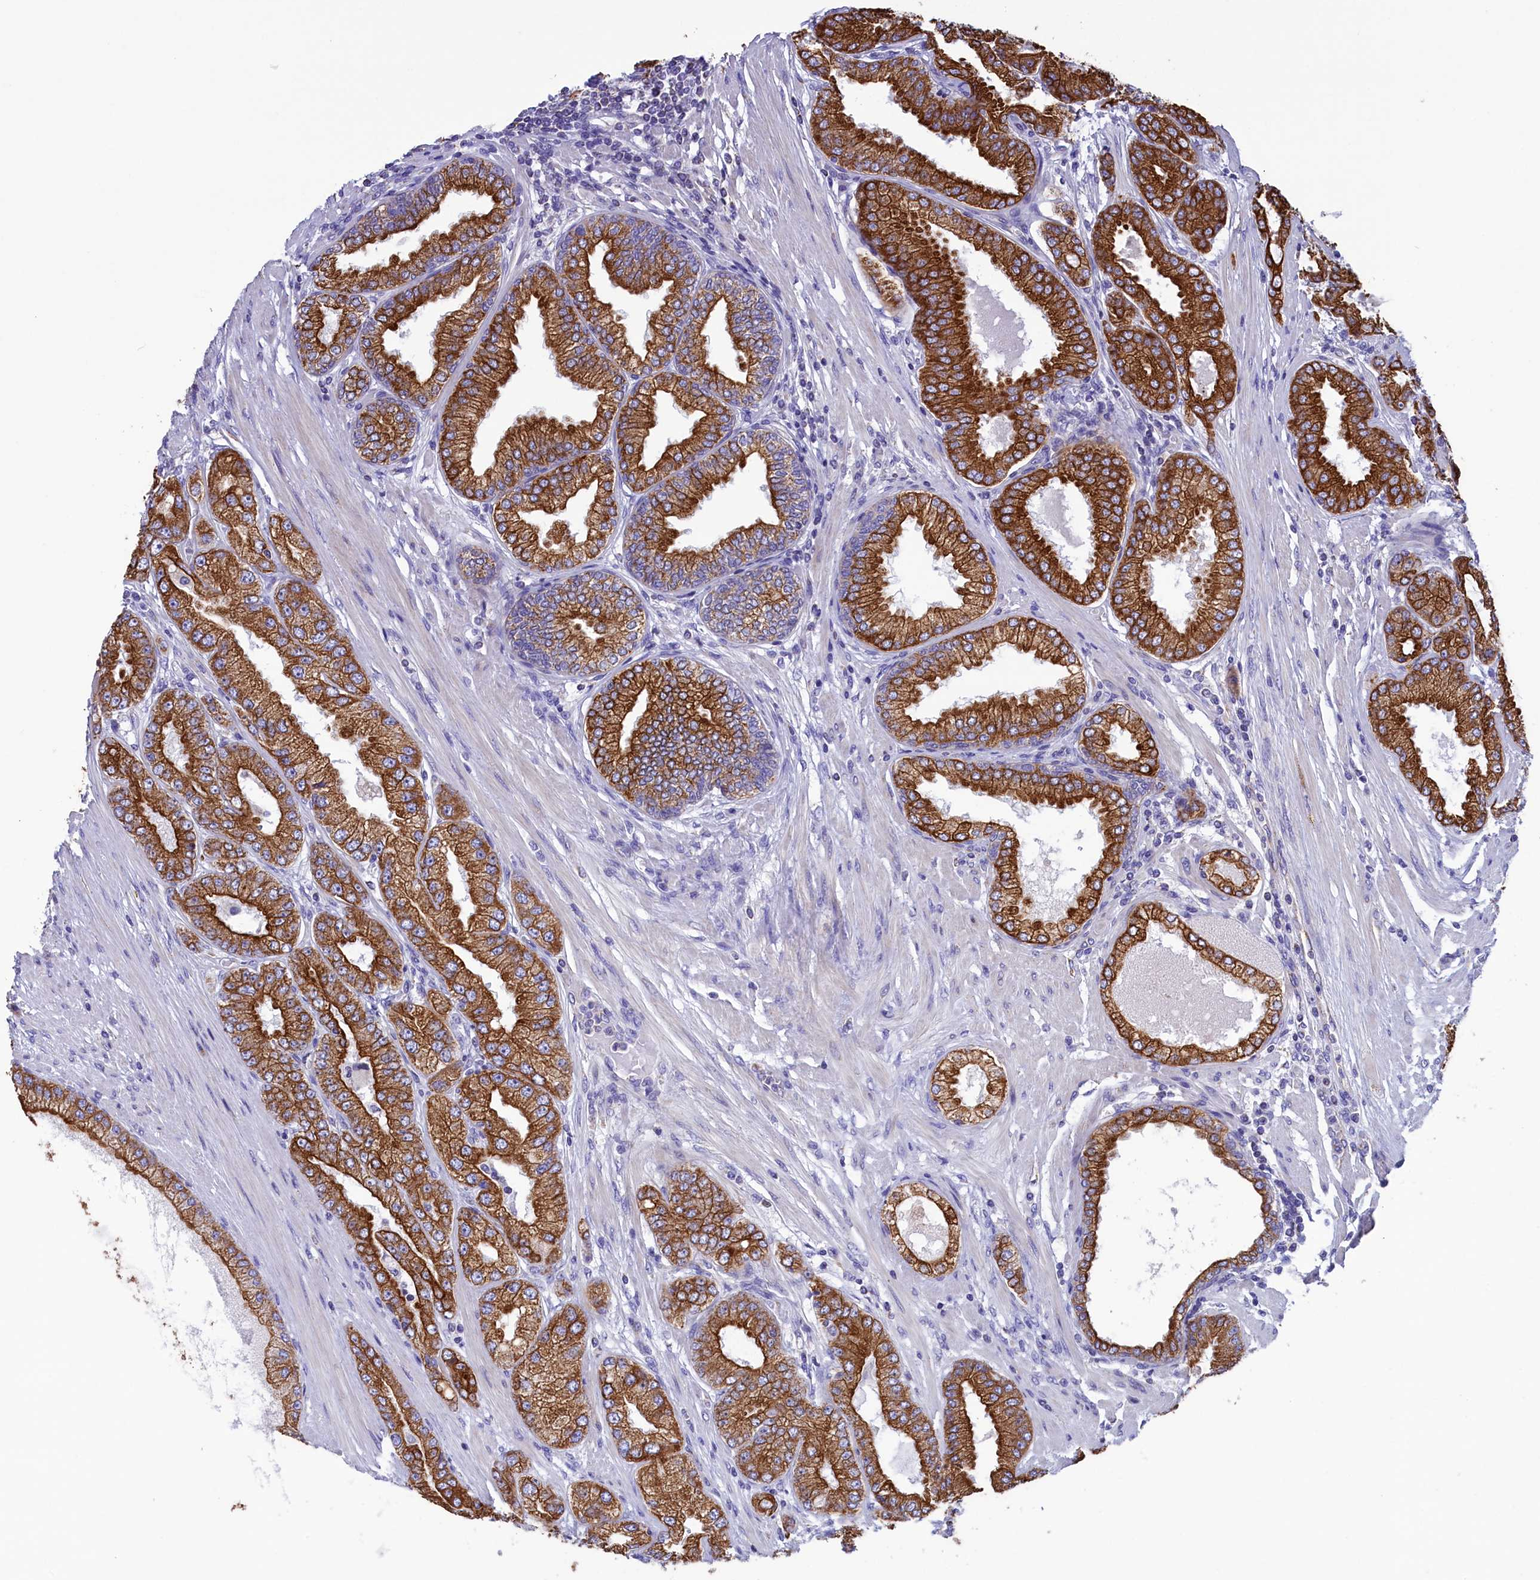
{"staining": {"intensity": "strong", "quantity": ">75%", "location": "cytoplasmic/membranous"}, "tissue": "prostate cancer", "cell_type": "Tumor cells", "image_type": "cancer", "snomed": [{"axis": "morphology", "description": "Adenocarcinoma, High grade"}, {"axis": "topography", "description": "Prostate"}], "caption": "IHC of human prostate cancer displays high levels of strong cytoplasmic/membranous staining in about >75% of tumor cells.", "gene": "GATB", "patient": {"sex": "male", "age": 71}}